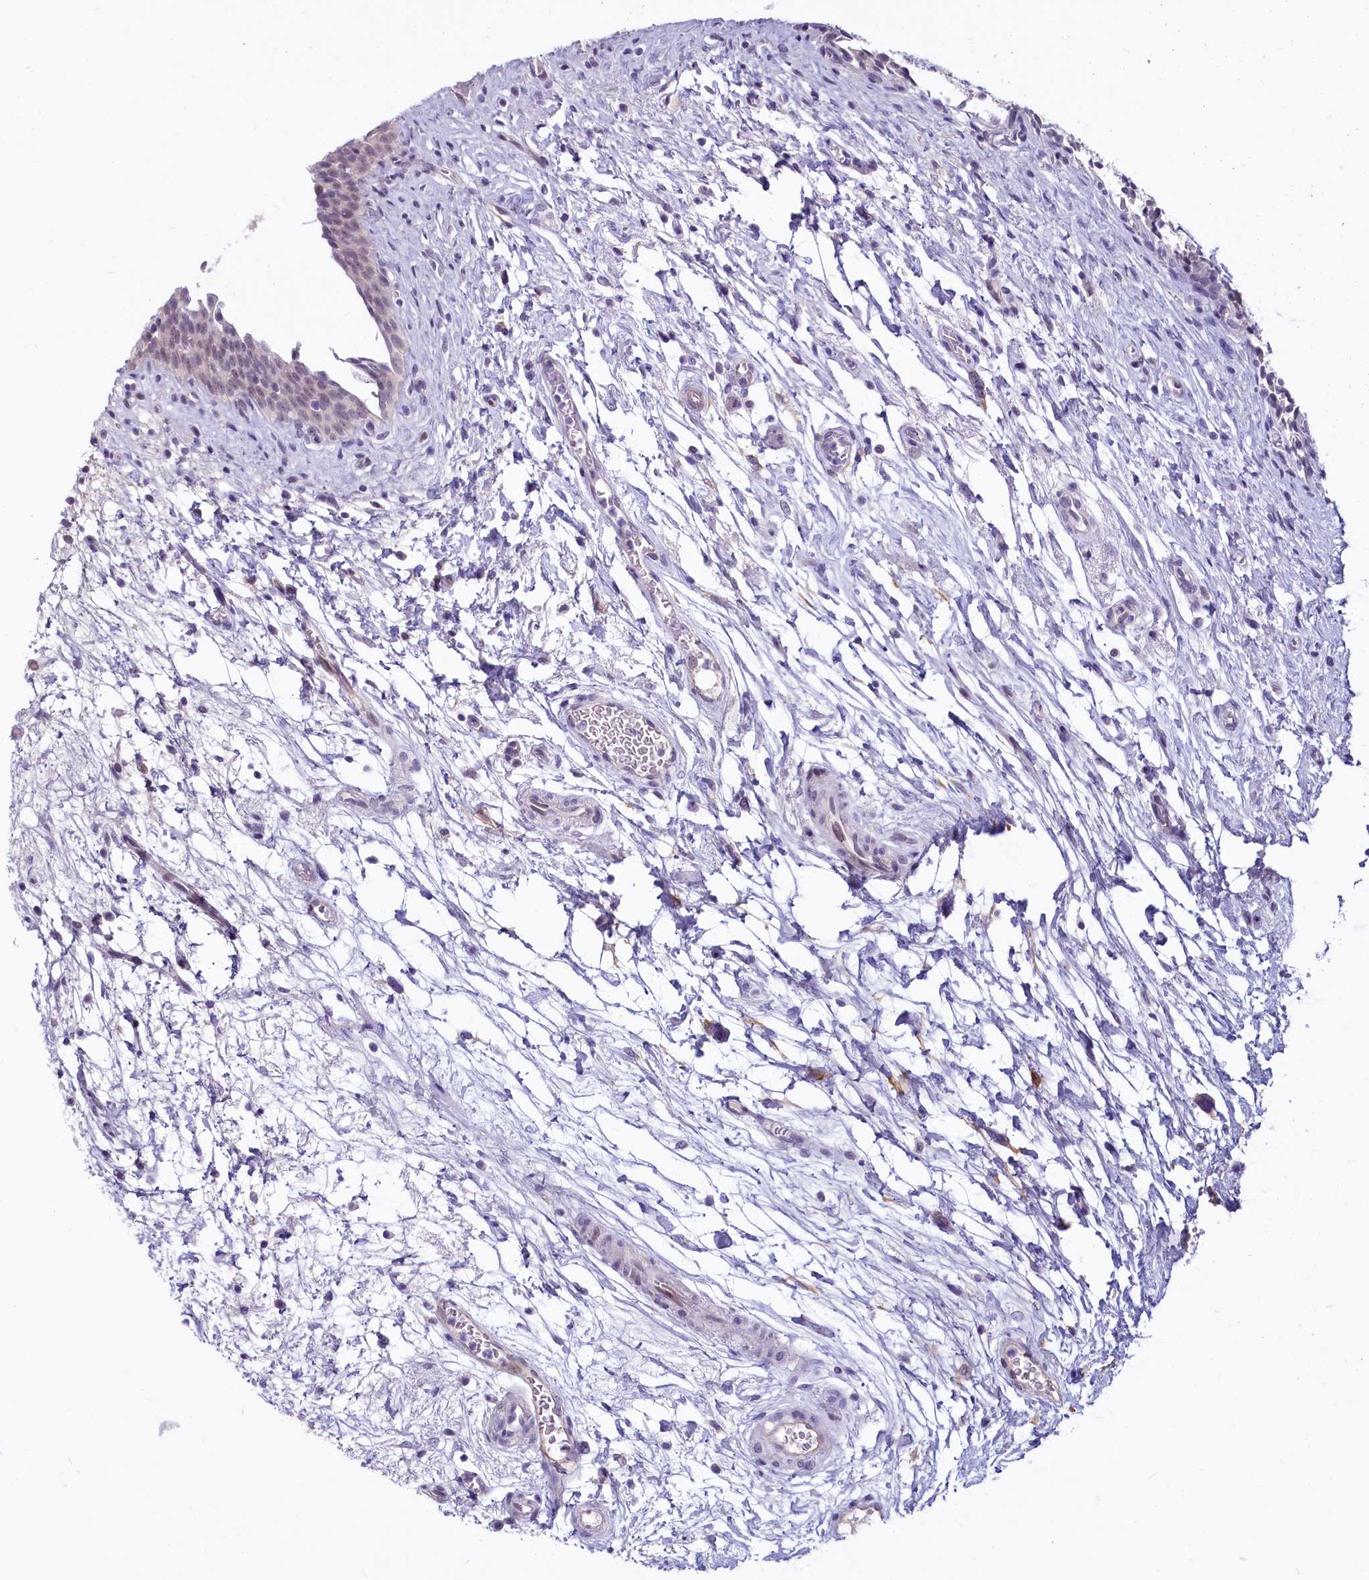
{"staining": {"intensity": "moderate", "quantity": "<25%", "location": "nuclear"}, "tissue": "urinary bladder", "cell_type": "Urothelial cells", "image_type": "normal", "snomed": [{"axis": "morphology", "description": "Normal tissue, NOS"}, {"axis": "topography", "description": "Urinary bladder"}], "caption": "This histopathology image displays IHC staining of normal human urinary bladder, with low moderate nuclear staining in about <25% of urothelial cells.", "gene": "PROCR", "patient": {"sex": "male", "age": 83}}